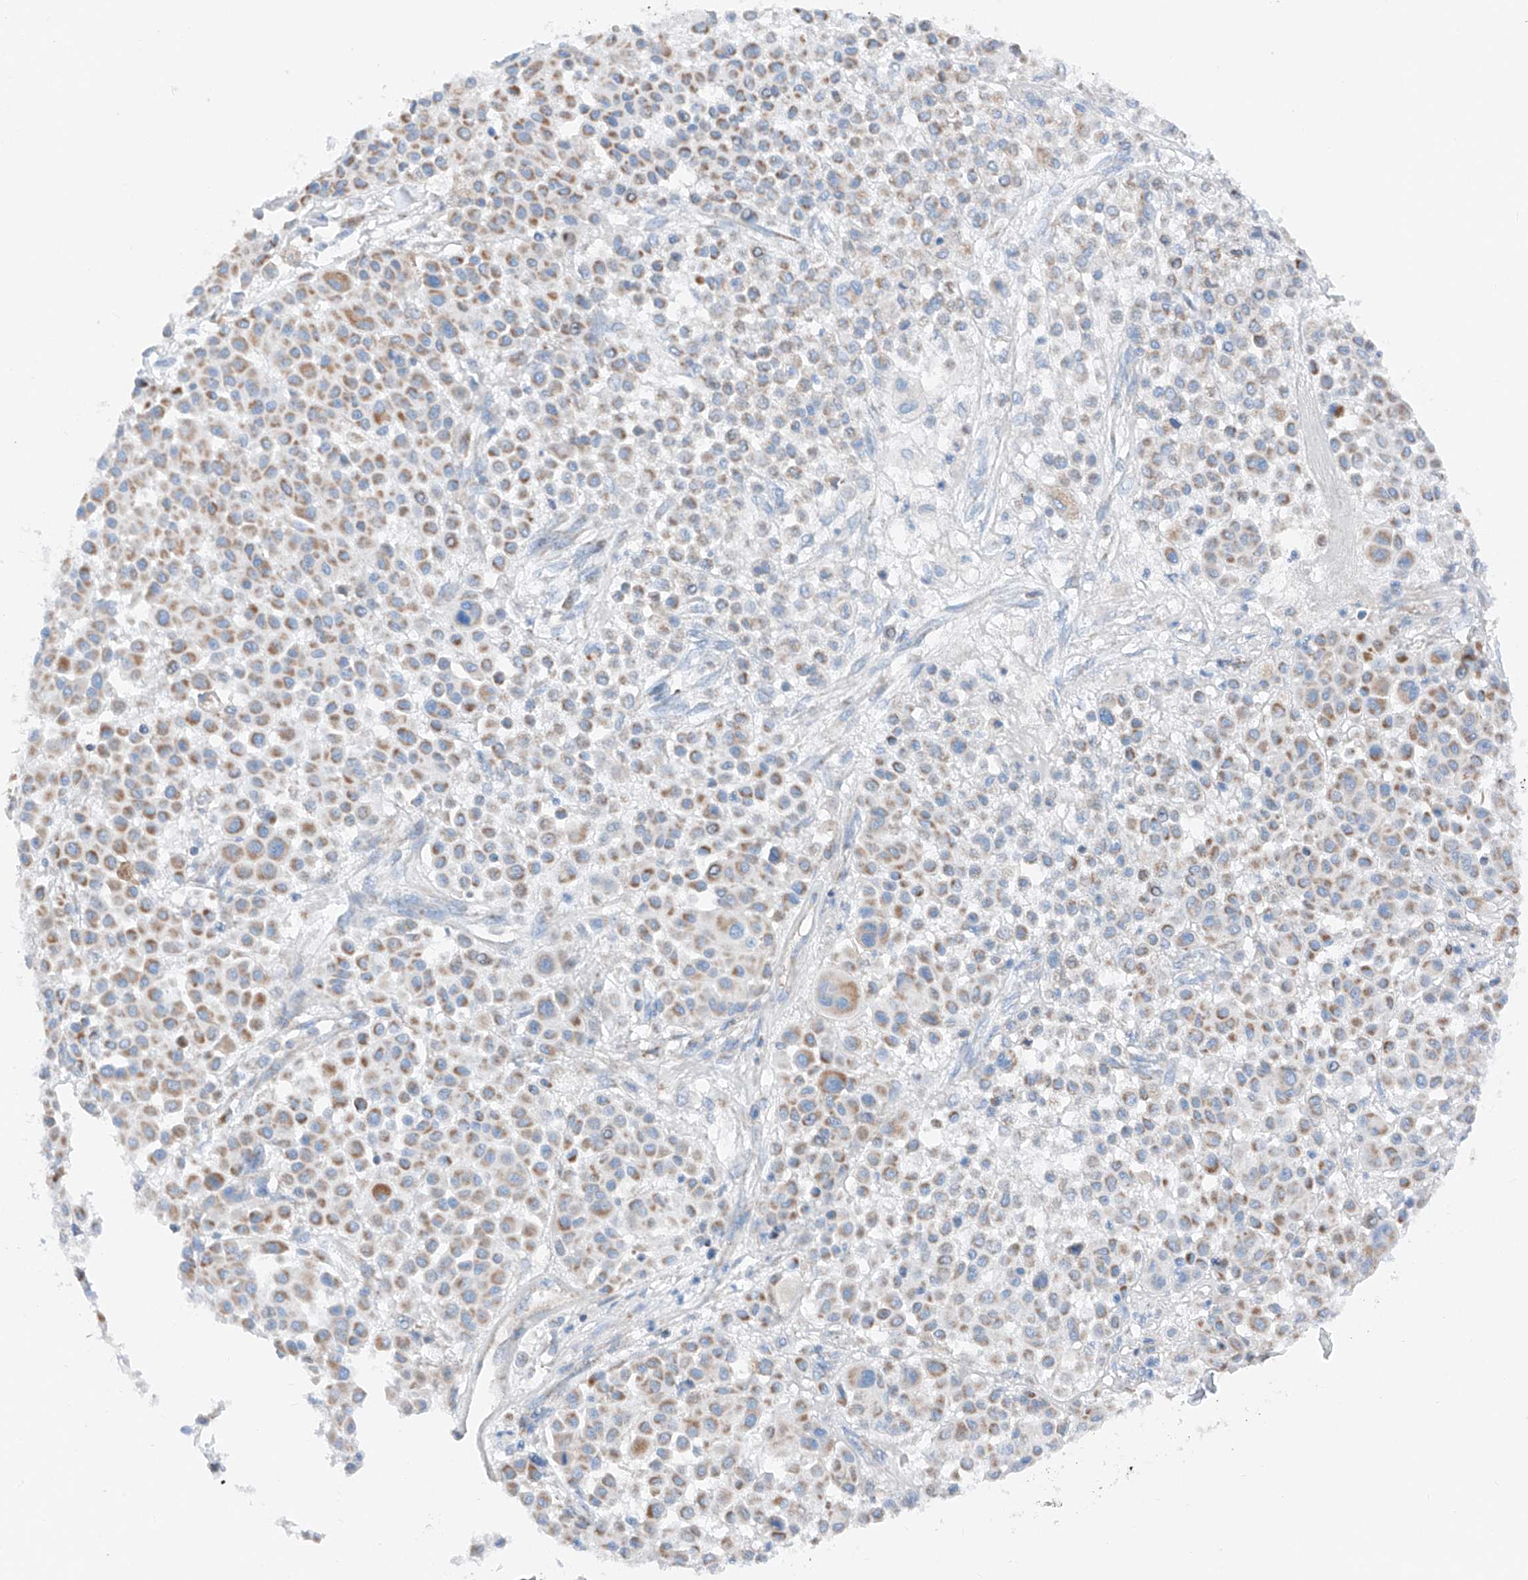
{"staining": {"intensity": "moderate", "quantity": ">75%", "location": "cytoplasmic/membranous"}, "tissue": "melanoma", "cell_type": "Tumor cells", "image_type": "cancer", "snomed": [{"axis": "morphology", "description": "Malignant melanoma, Metastatic site"}, {"axis": "topography", "description": "Soft tissue"}], "caption": "This is a photomicrograph of immunohistochemistry staining of malignant melanoma (metastatic site), which shows moderate staining in the cytoplasmic/membranous of tumor cells.", "gene": "MRAP", "patient": {"sex": "male", "age": 41}}